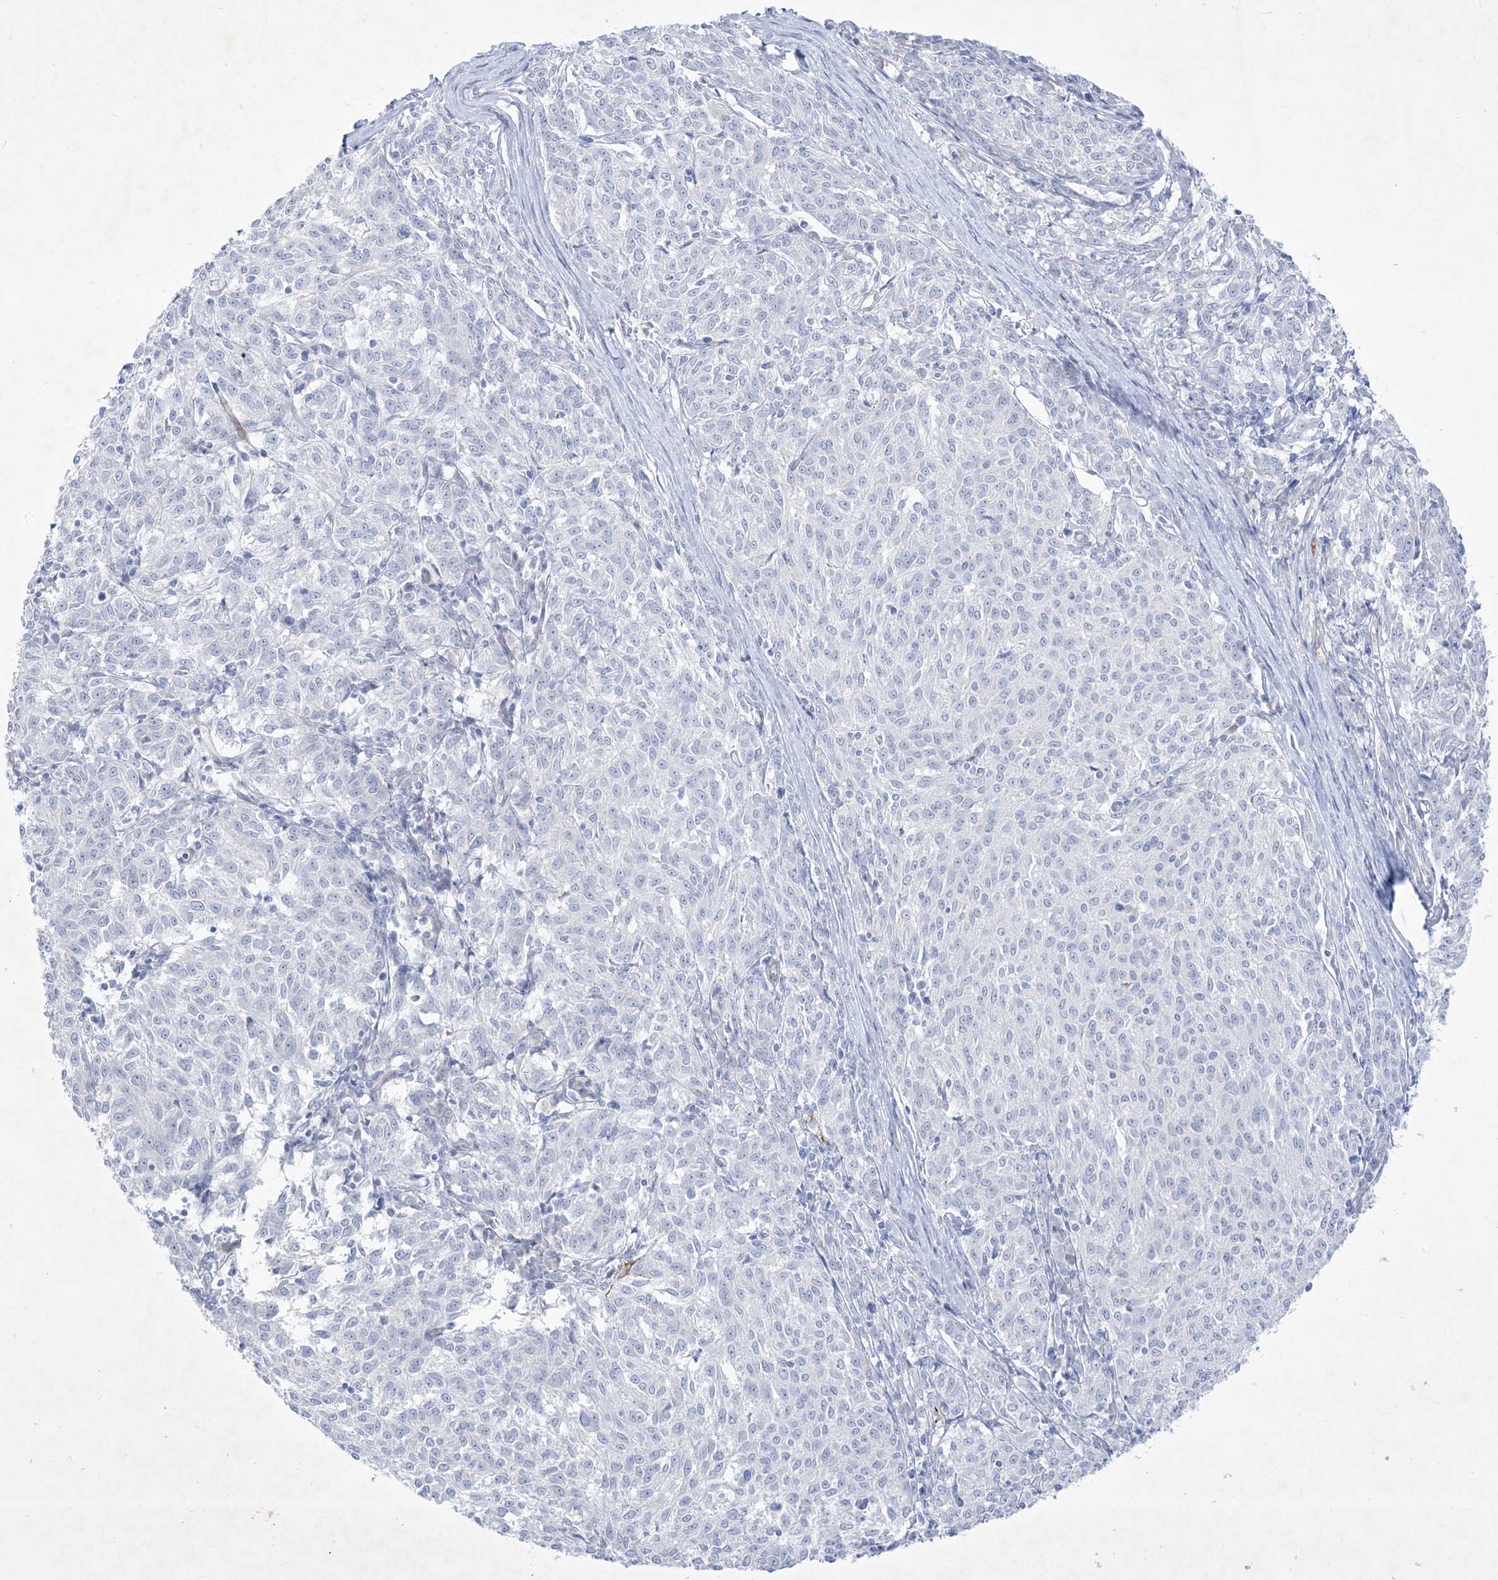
{"staining": {"intensity": "negative", "quantity": "none", "location": "none"}, "tissue": "melanoma", "cell_type": "Tumor cells", "image_type": "cancer", "snomed": [{"axis": "morphology", "description": "Malignant melanoma, NOS"}, {"axis": "topography", "description": "Skin"}], "caption": "DAB (3,3'-diaminobenzidine) immunohistochemical staining of melanoma exhibits no significant staining in tumor cells. (DAB IHC with hematoxylin counter stain).", "gene": "B3GNT7", "patient": {"sex": "female", "age": 72}}